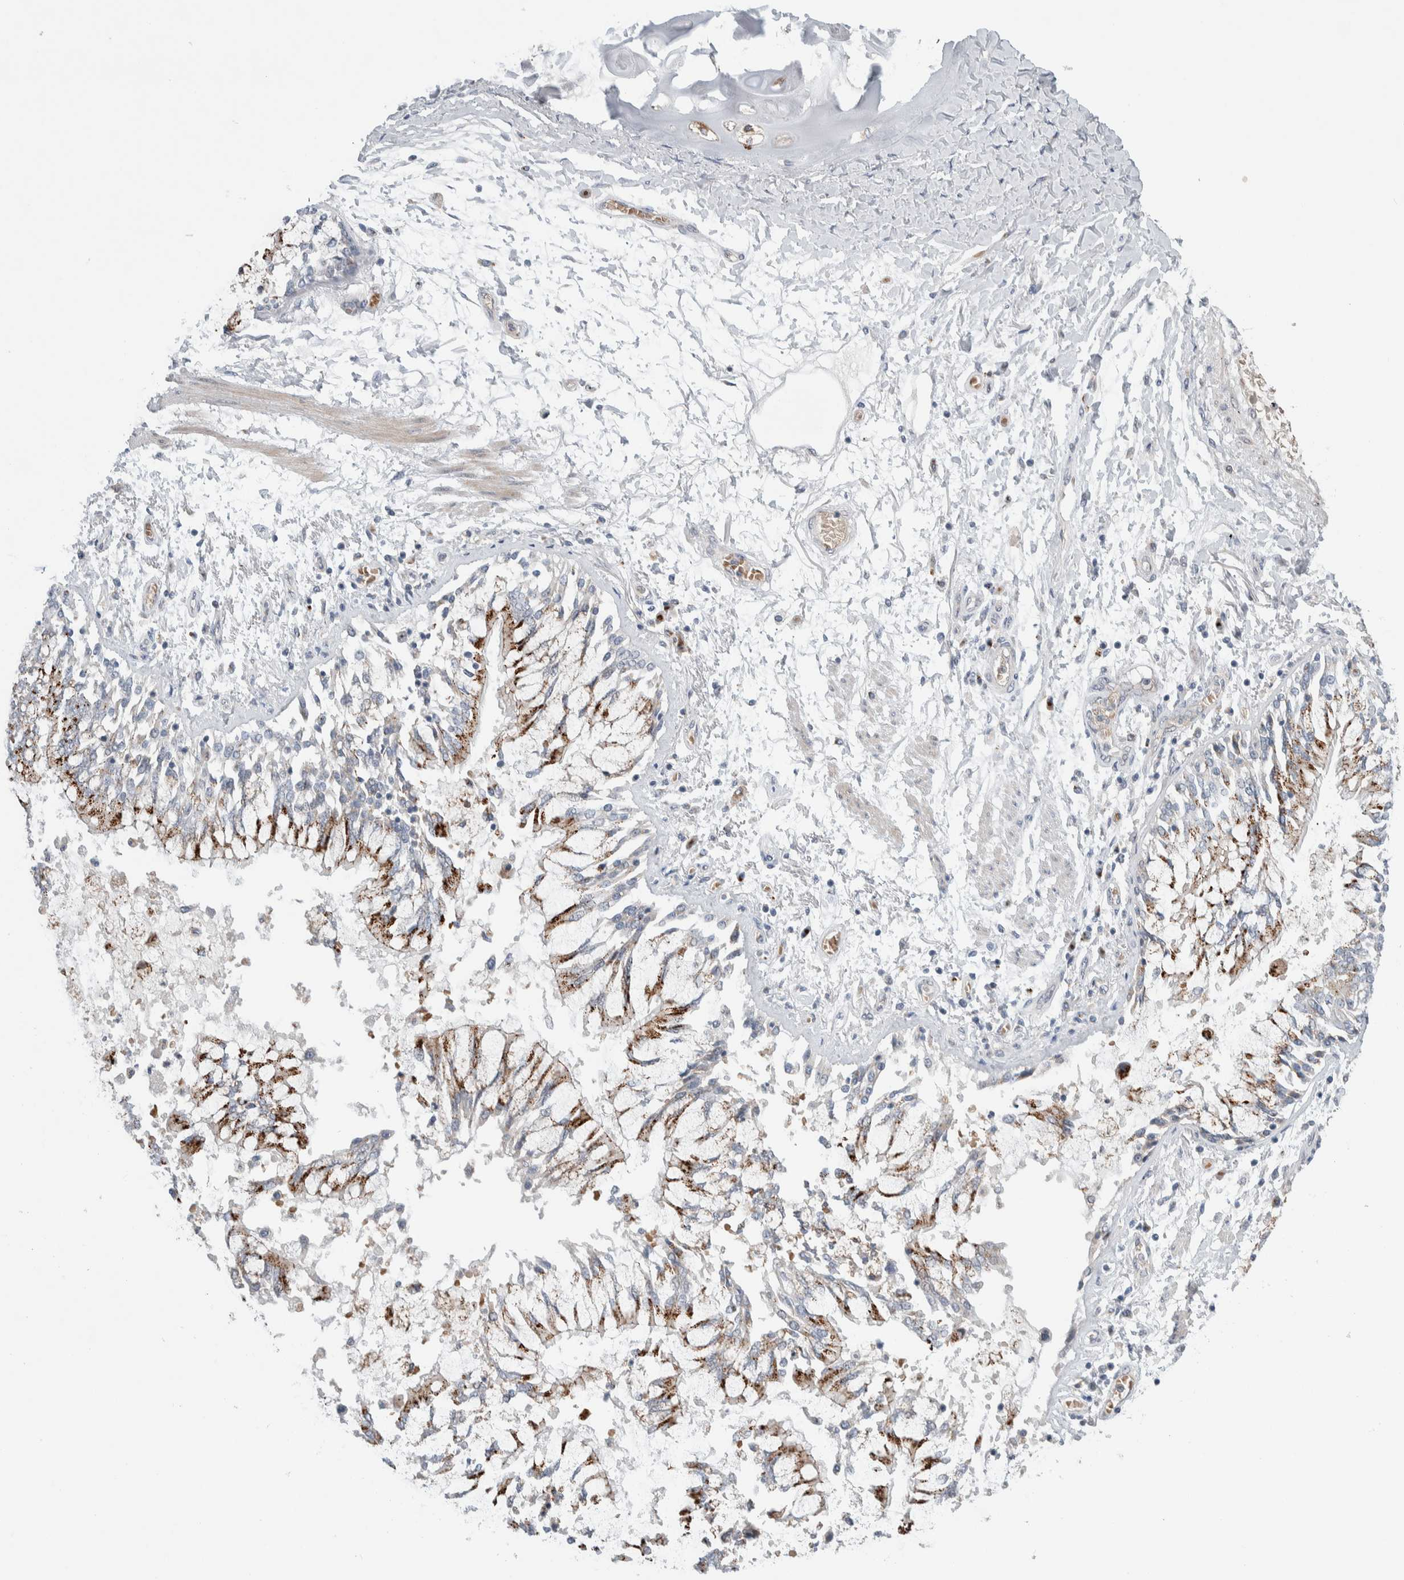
{"staining": {"intensity": "moderate", "quantity": ">75%", "location": "cytoplasmic/membranous"}, "tissue": "lung cancer", "cell_type": "Tumor cells", "image_type": "cancer", "snomed": [{"axis": "morphology", "description": "Normal tissue, NOS"}, {"axis": "morphology", "description": "Squamous cell carcinoma, NOS"}, {"axis": "topography", "description": "Lymph node"}, {"axis": "topography", "description": "Cartilage tissue"}, {"axis": "topography", "description": "Bronchus"}, {"axis": "topography", "description": "Lung"}, {"axis": "topography", "description": "Peripheral nerve tissue"}], "caption": "Moderate cytoplasmic/membranous expression is appreciated in about >75% of tumor cells in lung cancer (squamous cell carcinoma).", "gene": "SLC38A10", "patient": {"sex": "female", "age": 49}}